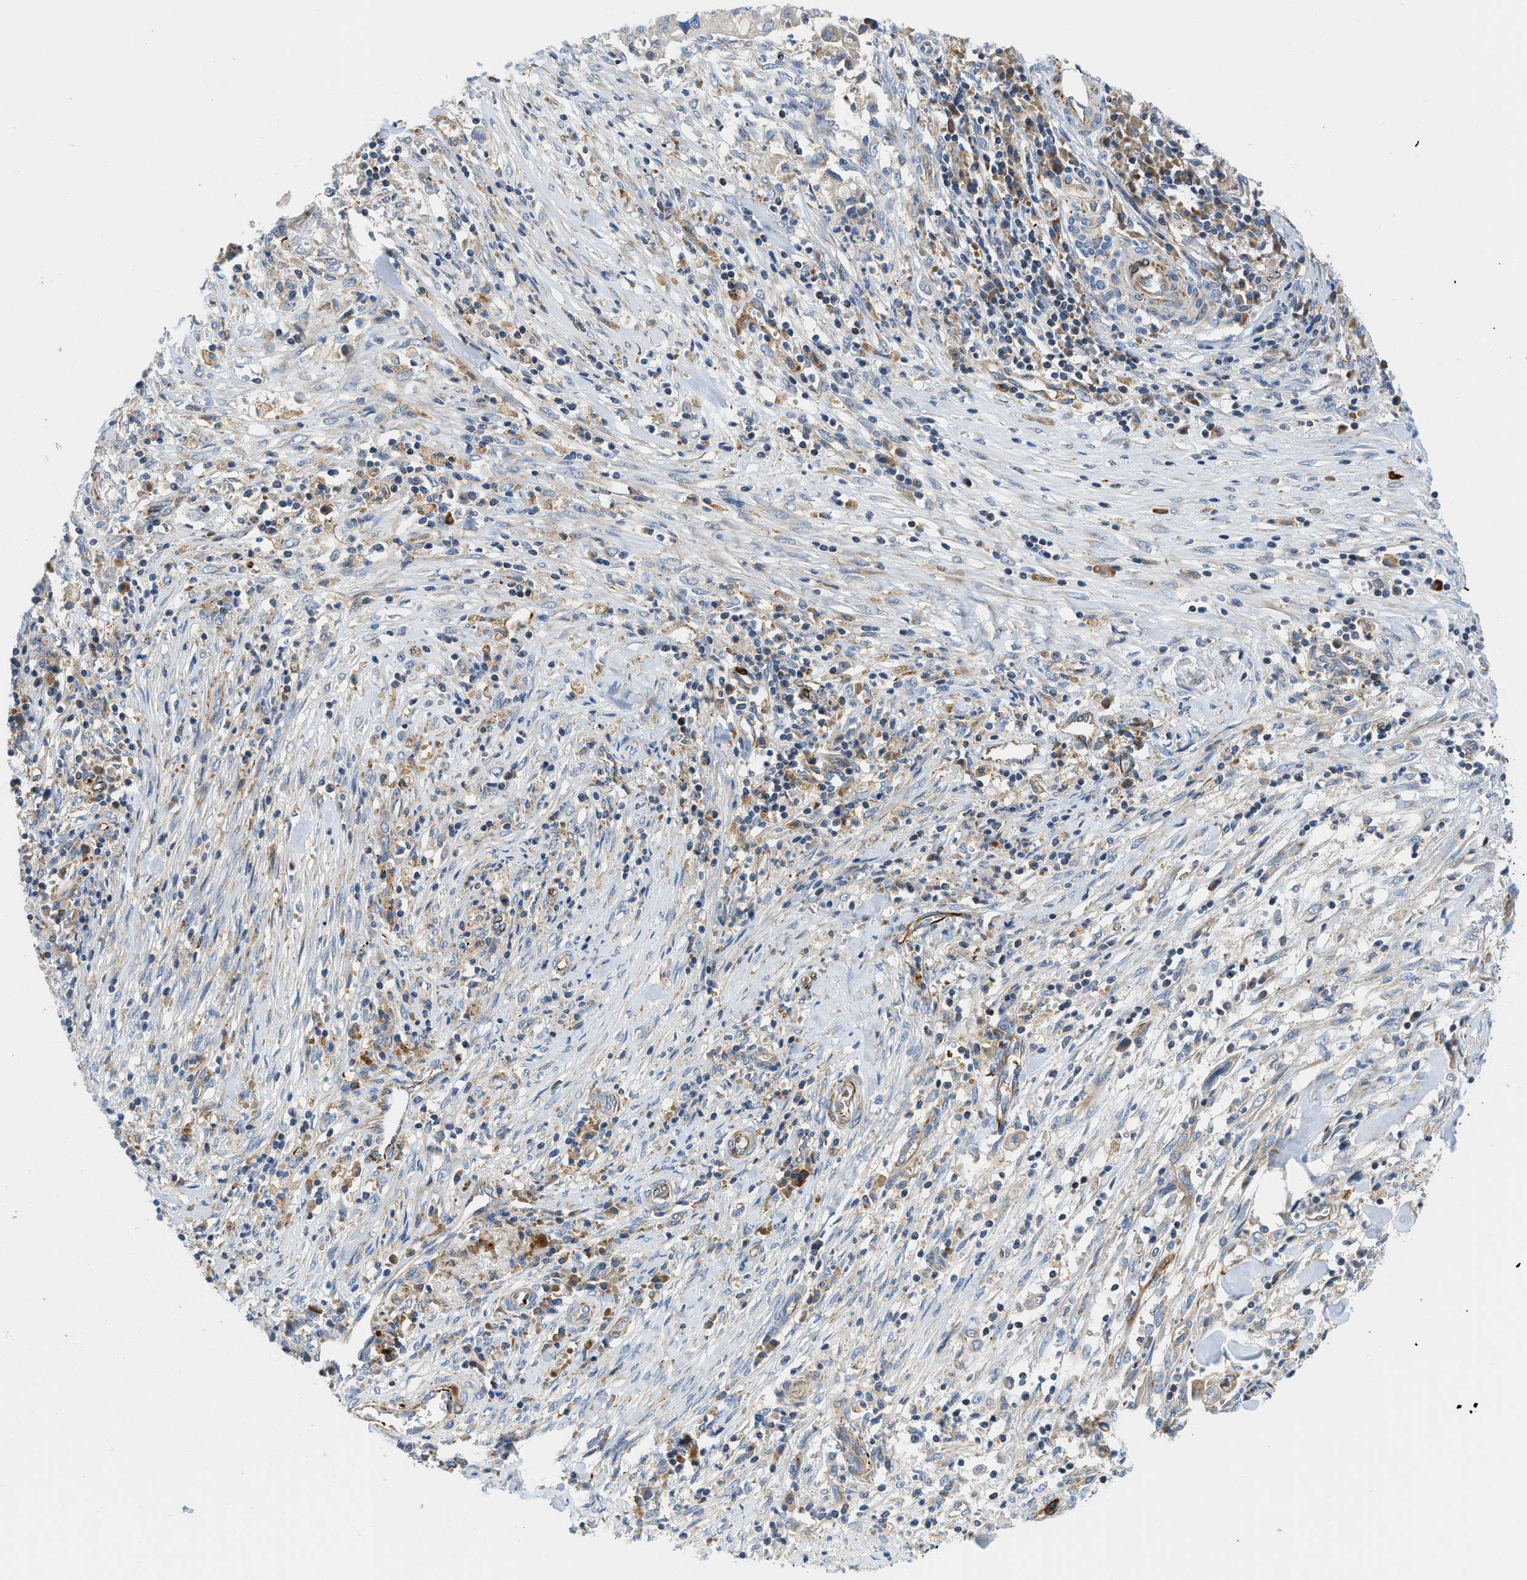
{"staining": {"intensity": "weak", "quantity": "<25%", "location": "cytoplasmic/membranous"}, "tissue": "cervical cancer", "cell_type": "Tumor cells", "image_type": "cancer", "snomed": [{"axis": "morphology", "description": "Adenocarcinoma, NOS"}, {"axis": "topography", "description": "Cervix"}], "caption": "DAB immunohistochemical staining of human cervical cancer shows no significant expression in tumor cells.", "gene": "ZNF831", "patient": {"sex": "female", "age": 44}}